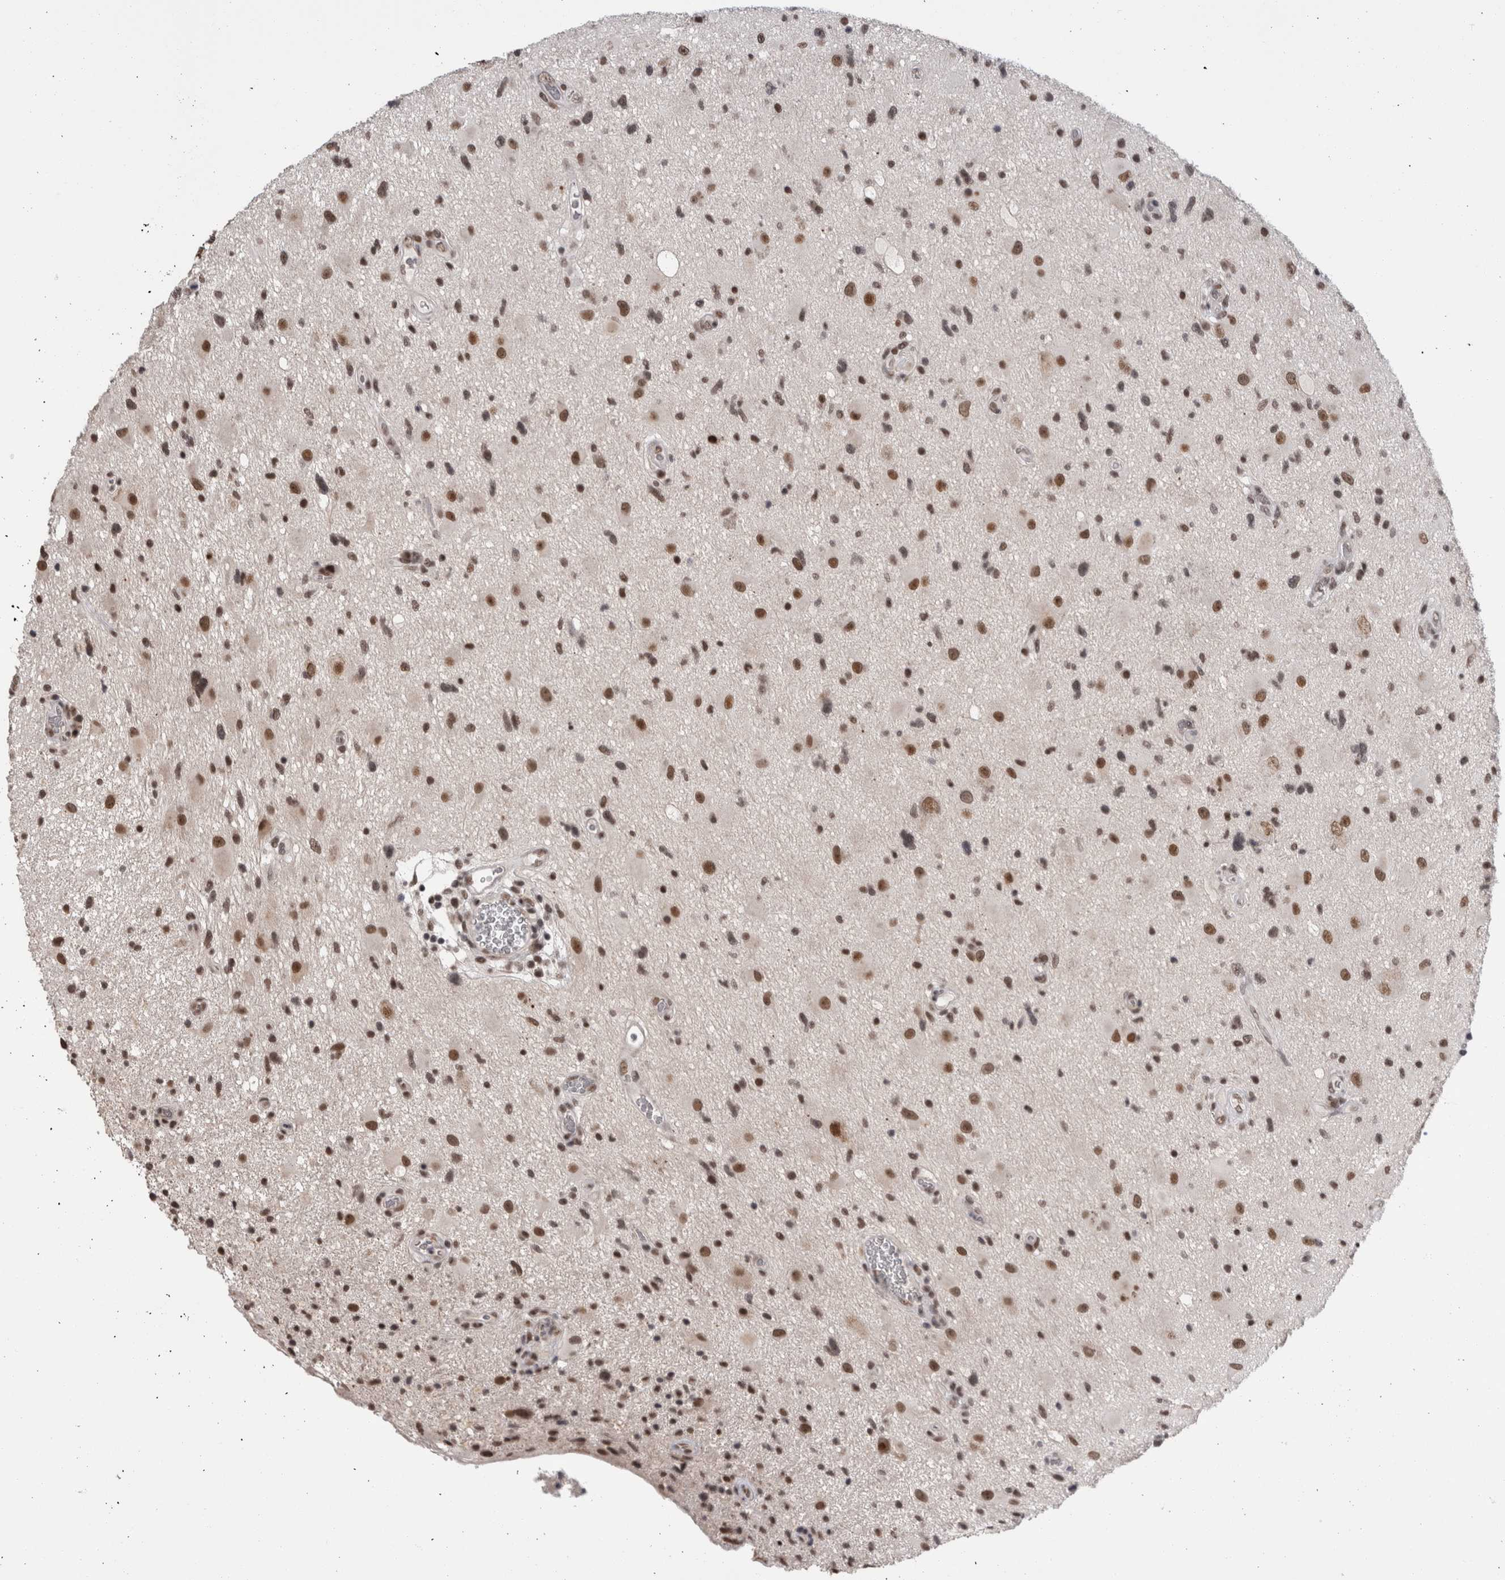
{"staining": {"intensity": "strong", "quantity": ">75%", "location": "nuclear"}, "tissue": "glioma", "cell_type": "Tumor cells", "image_type": "cancer", "snomed": [{"axis": "morphology", "description": "Glioma, malignant, High grade"}, {"axis": "topography", "description": "Brain"}], "caption": "Strong nuclear protein expression is appreciated in about >75% of tumor cells in glioma.", "gene": "CPSF2", "patient": {"sex": "male", "age": 33}}